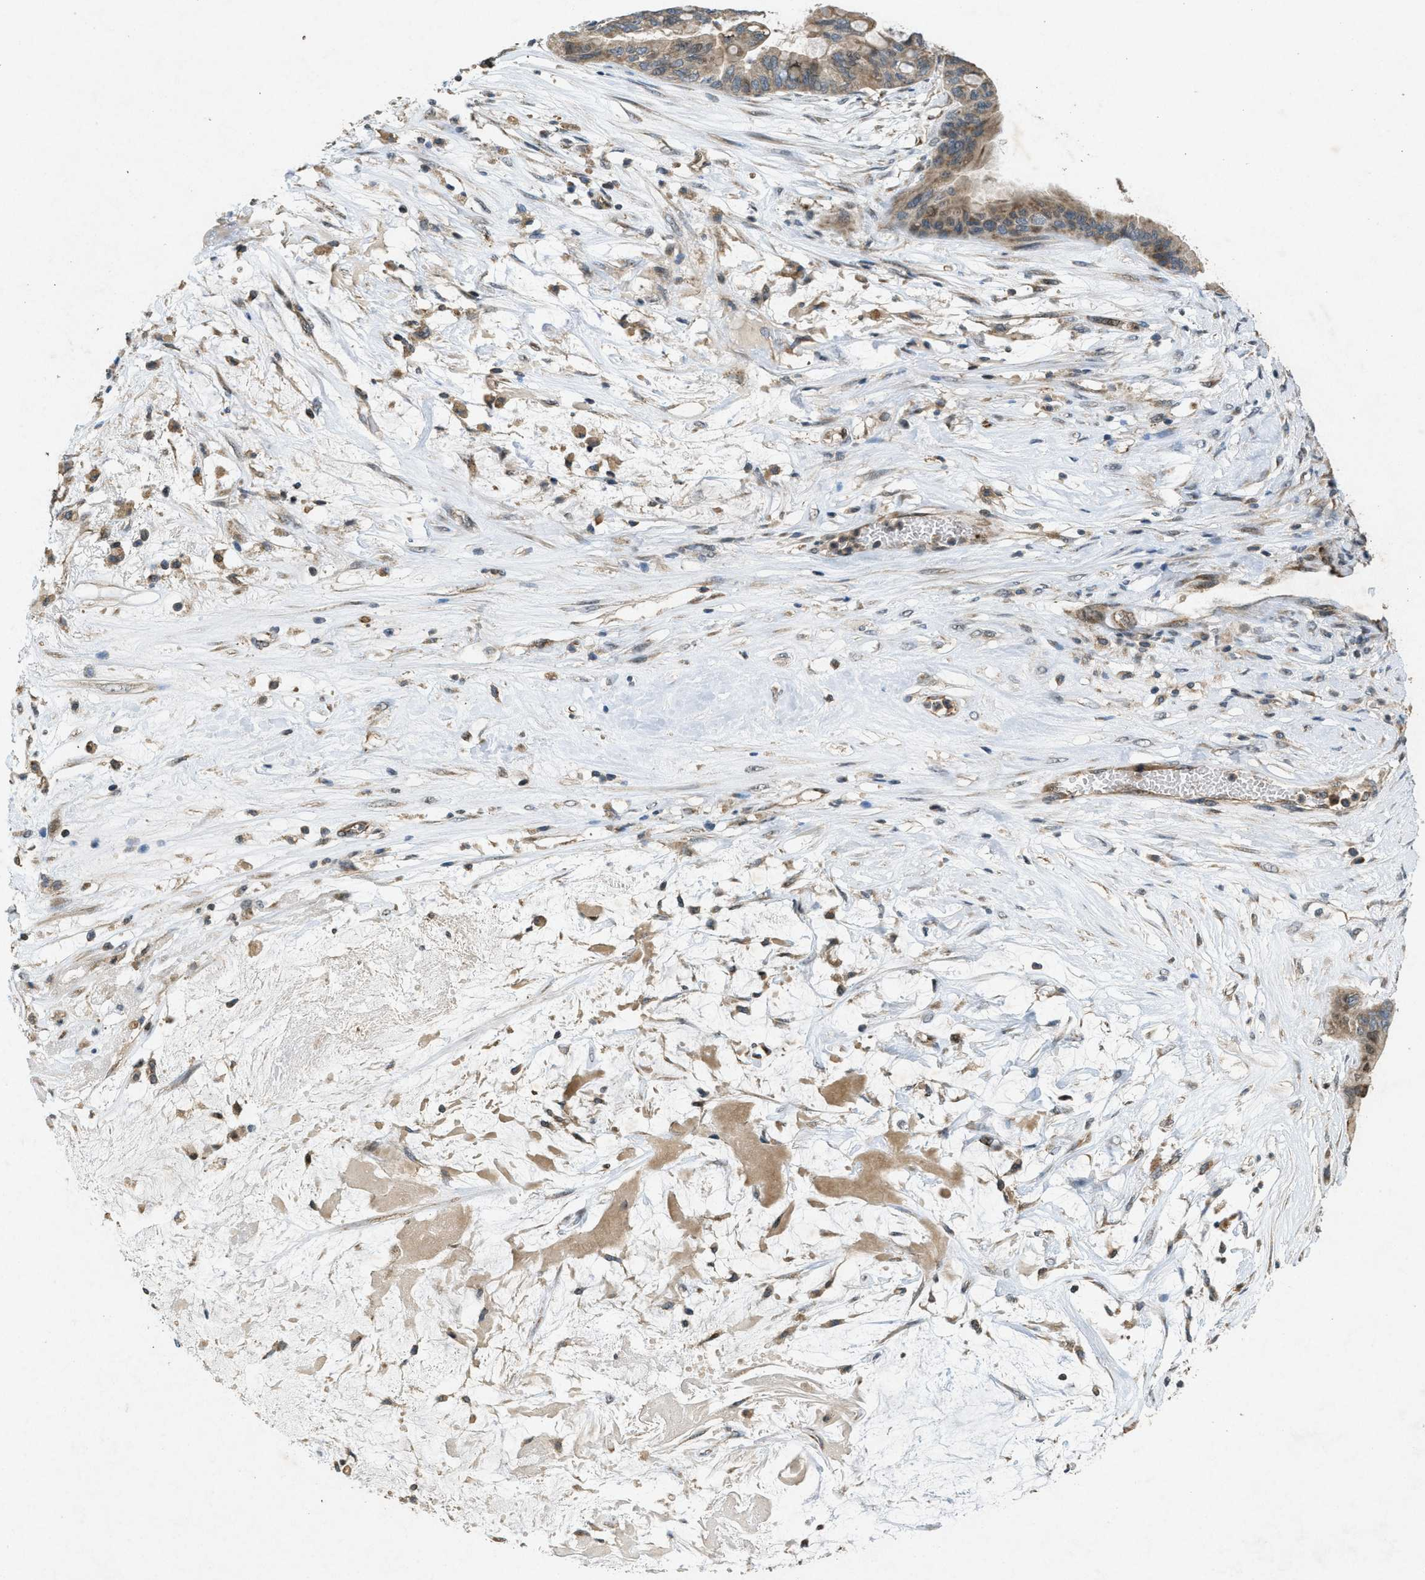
{"staining": {"intensity": "moderate", "quantity": ">75%", "location": "cytoplasmic/membranous,nuclear"}, "tissue": "ovarian cancer", "cell_type": "Tumor cells", "image_type": "cancer", "snomed": [{"axis": "morphology", "description": "Cystadenocarcinoma, mucinous, NOS"}, {"axis": "topography", "description": "Ovary"}], "caption": "Immunohistochemical staining of ovarian cancer reveals medium levels of moderate cytoplasmic/membranous and nuclear positivity in about >75% of tumor cells.", "gene": "PPP1R15A", "patient": {"sex": "female", "age": 80}}